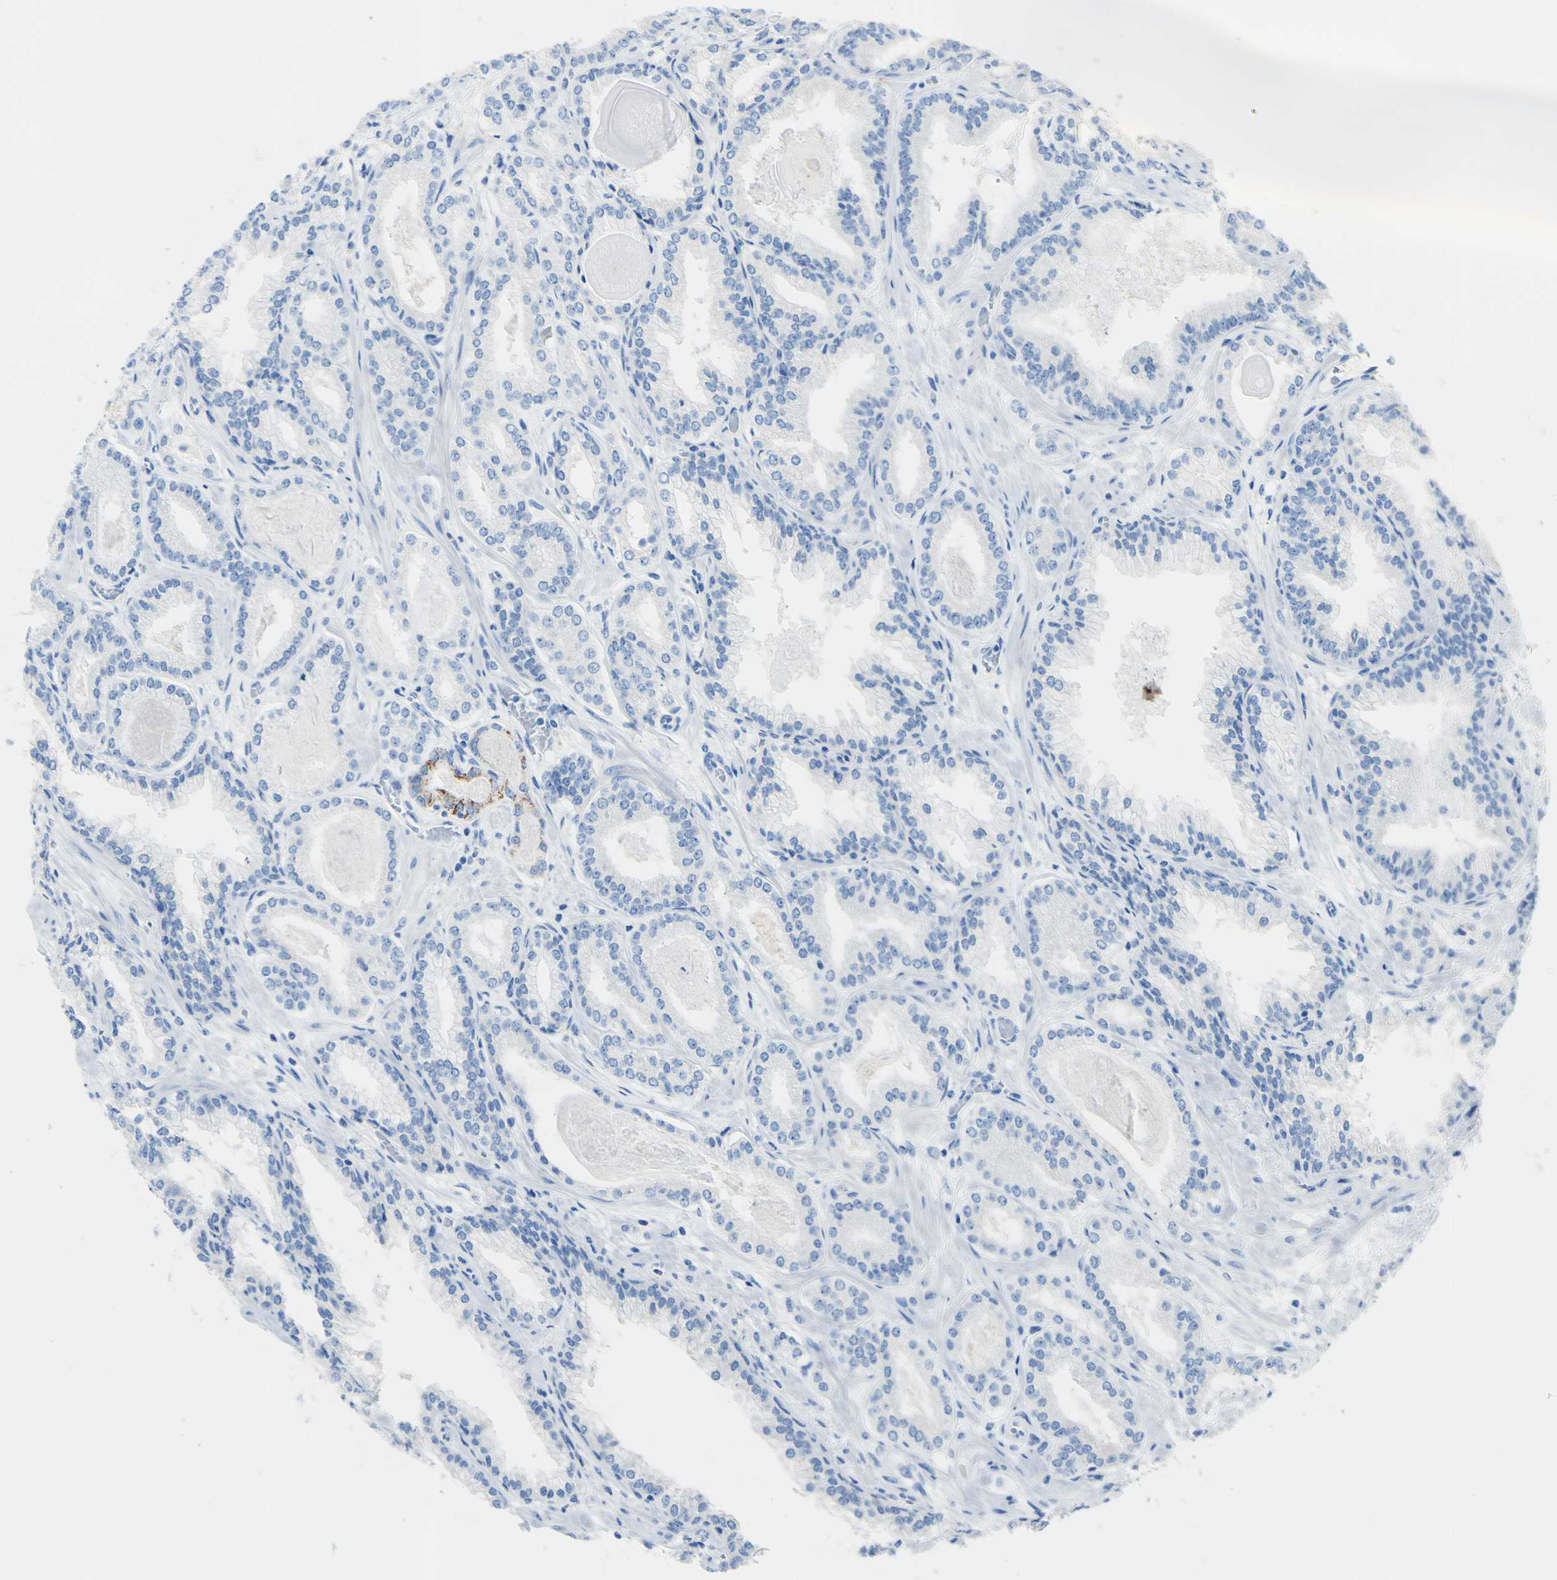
{"staining": {"intensity": "weak", "quantity": "<25%", "location": "cytoplasmic/membranous"}, "tissue": "prostate cancer", "cell_type": "Tumor cells", "image_type": "cancer", "snomed": [{"axis": "morphology", "description": "Adenocarcinoma, Low grade"}, {"axis": "topography", "description": "Prostate"}], "caption": "A micrograph of human prostate cancer is negative for staining in tumor cells. (DAB immunohistochemistry with hematoxylin counter stain).", "gene": "FGF4", "patient": {"sex": "male", "age": 59}}